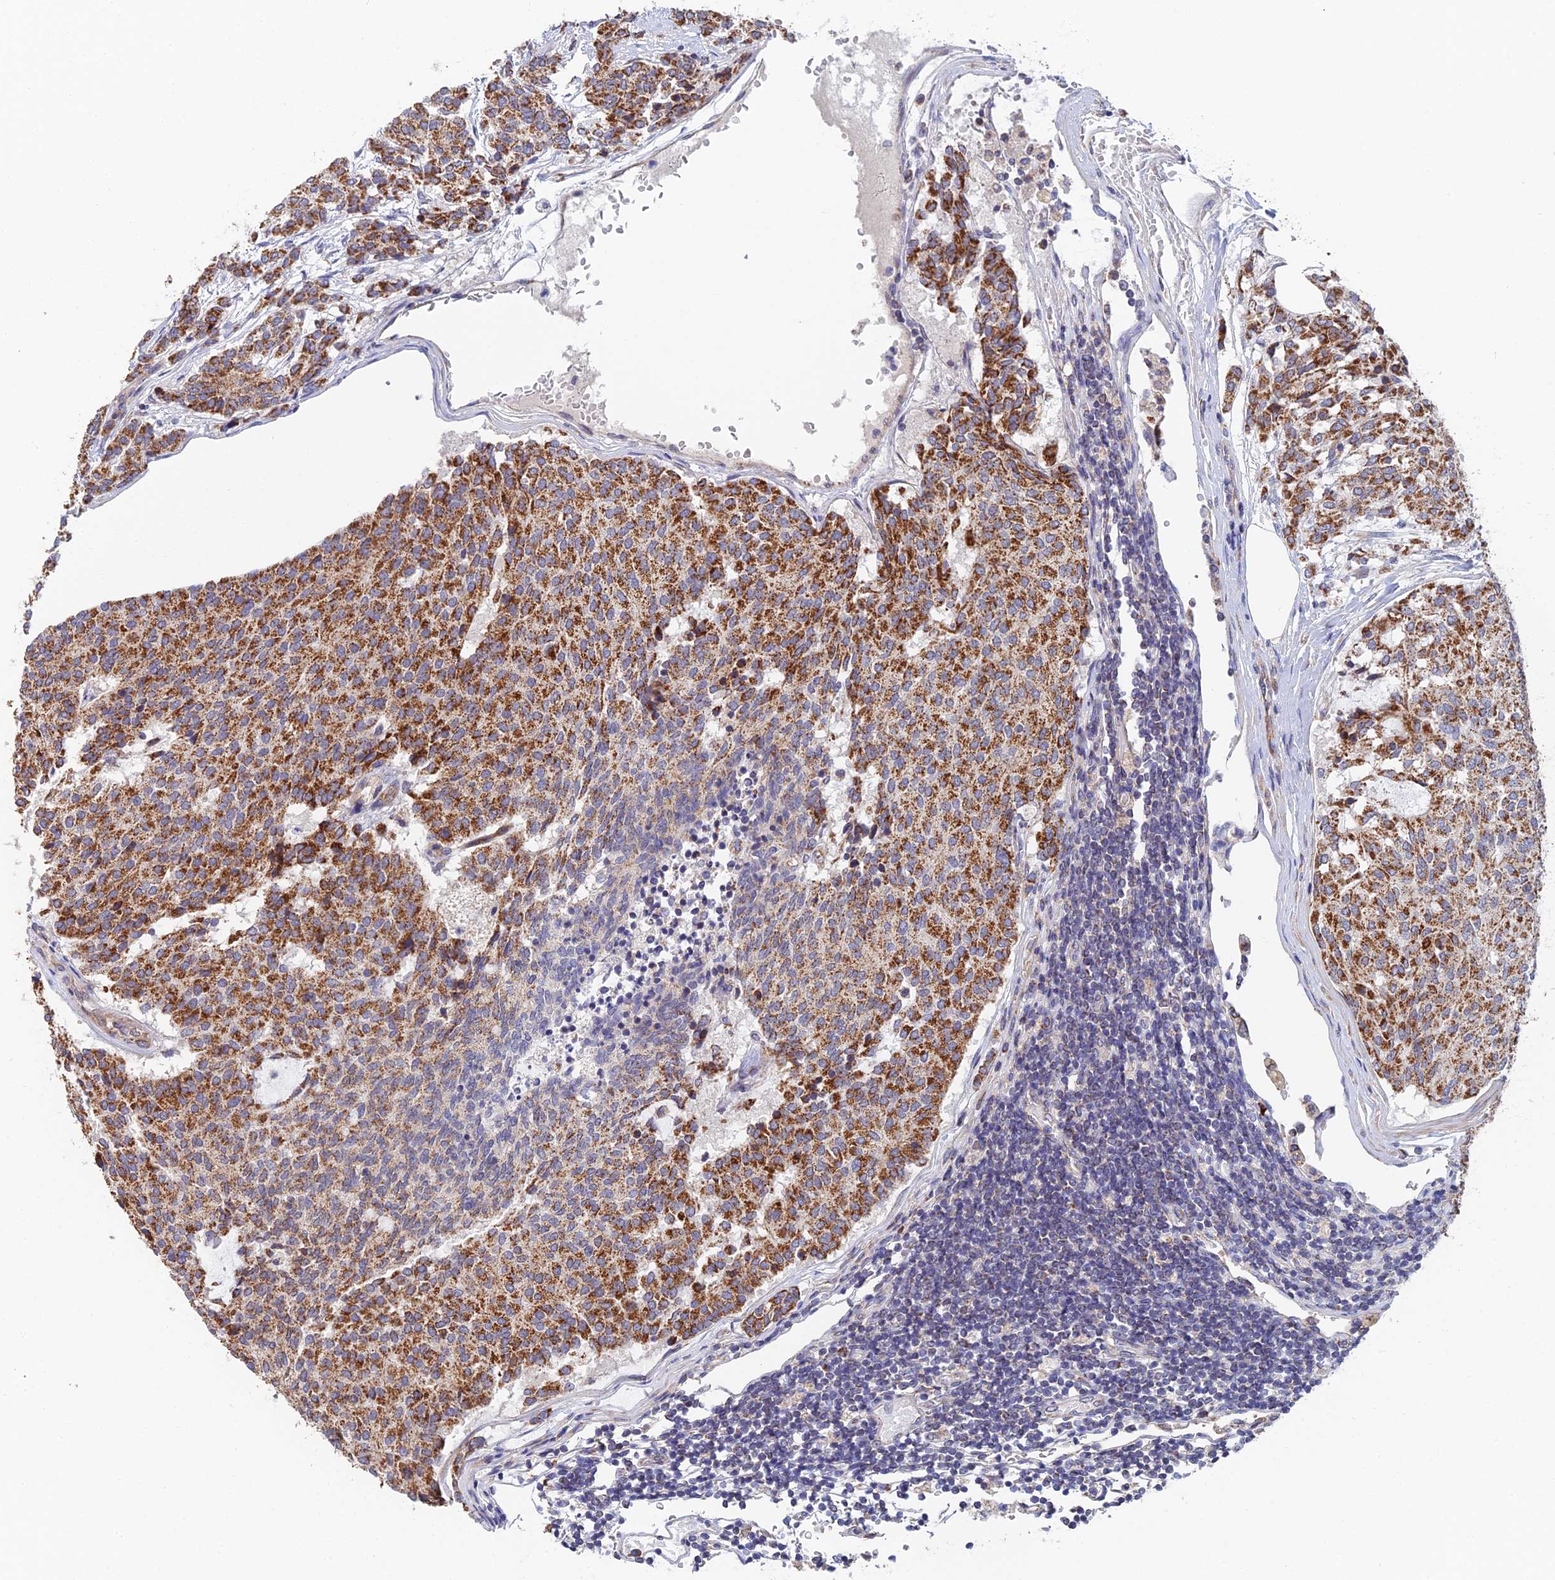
{"staining": {"intensity": "moderate", "quantity": ">75%", "location": "cytoplasmic/membranous"}, "tissue": "carcinoid", "cell_type": "Tumor cells", "image_type": "cancer", "snomed": [{"axis": "morphology", "description": "Carcinoid, malignant, NOS"}, {"axis": "topography", "description": "Pancreas"}], "caption": "This micrograph shows carcinoid stained with IHC to label a protein in brown. The cytoplasmic/membranous of tumor cells show moderate positivity for the protein. Nuclei are counter-stained blue.", "gene": "ECSIT", "patient": {"sex": "female", "age": 54}}